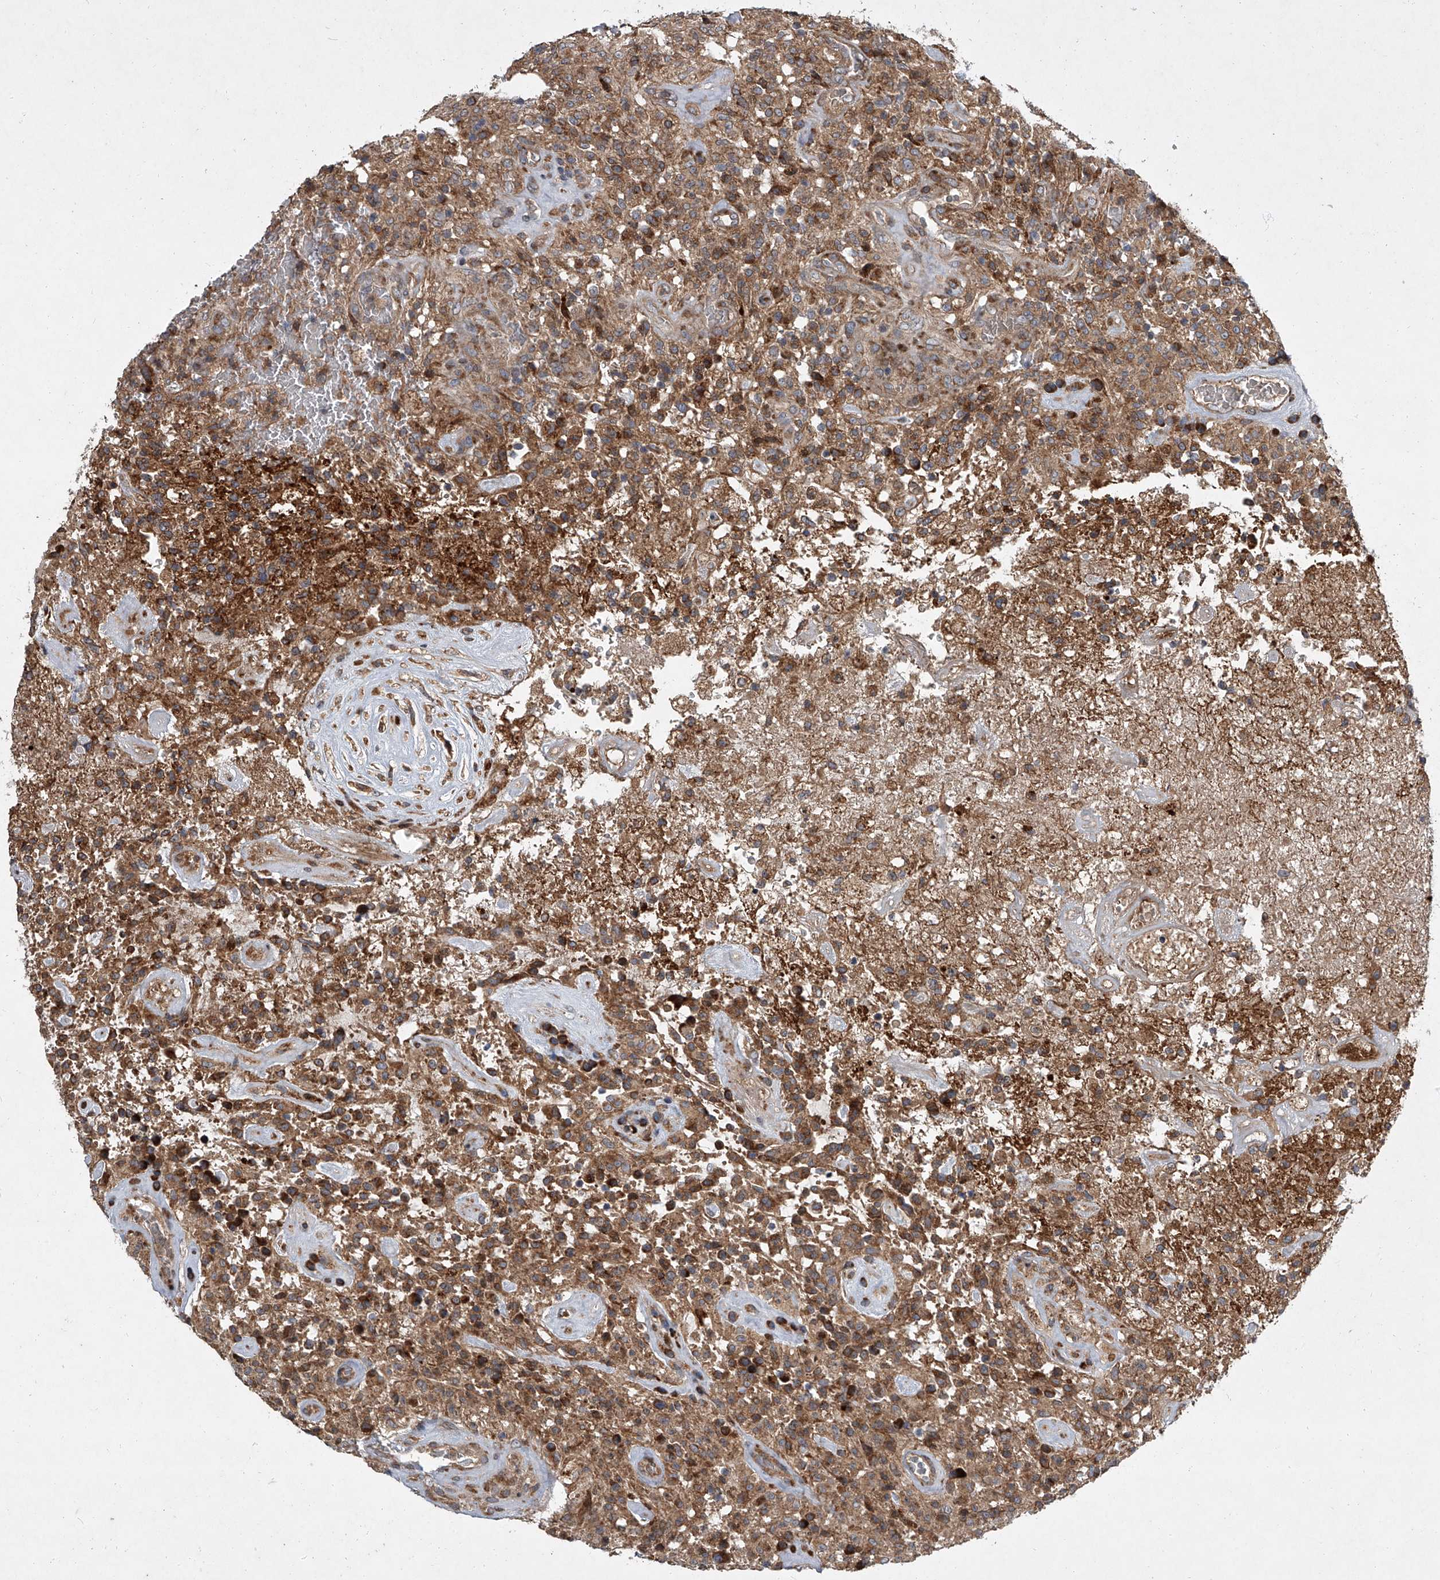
{"staining": {"intensity": "moderate", "quantity": ">75%", "location": "cytoplasmic/membranous"}, "tissue": "glioma", "cell_type": "Tumor cells", "image_type": "cancer", "snomed": [{"axis": "morphology", "description": "Glioma, malignant, High grade"}, {"axis": "topography", "description": "Brain"}], "caption": "Tumor cells exhibit medium levels of moderate cytoplasmic/membranous staining in about >75% of cells in human malignant high-grade glioma. (Stains: DAB (3,3'-diaminobenzidine) in brown, nuclei in blue, Microscopy: brightfield microscopy at high magnification).", "gene": "EVA1C", "patient": {"sex": "female", "age": 57}}